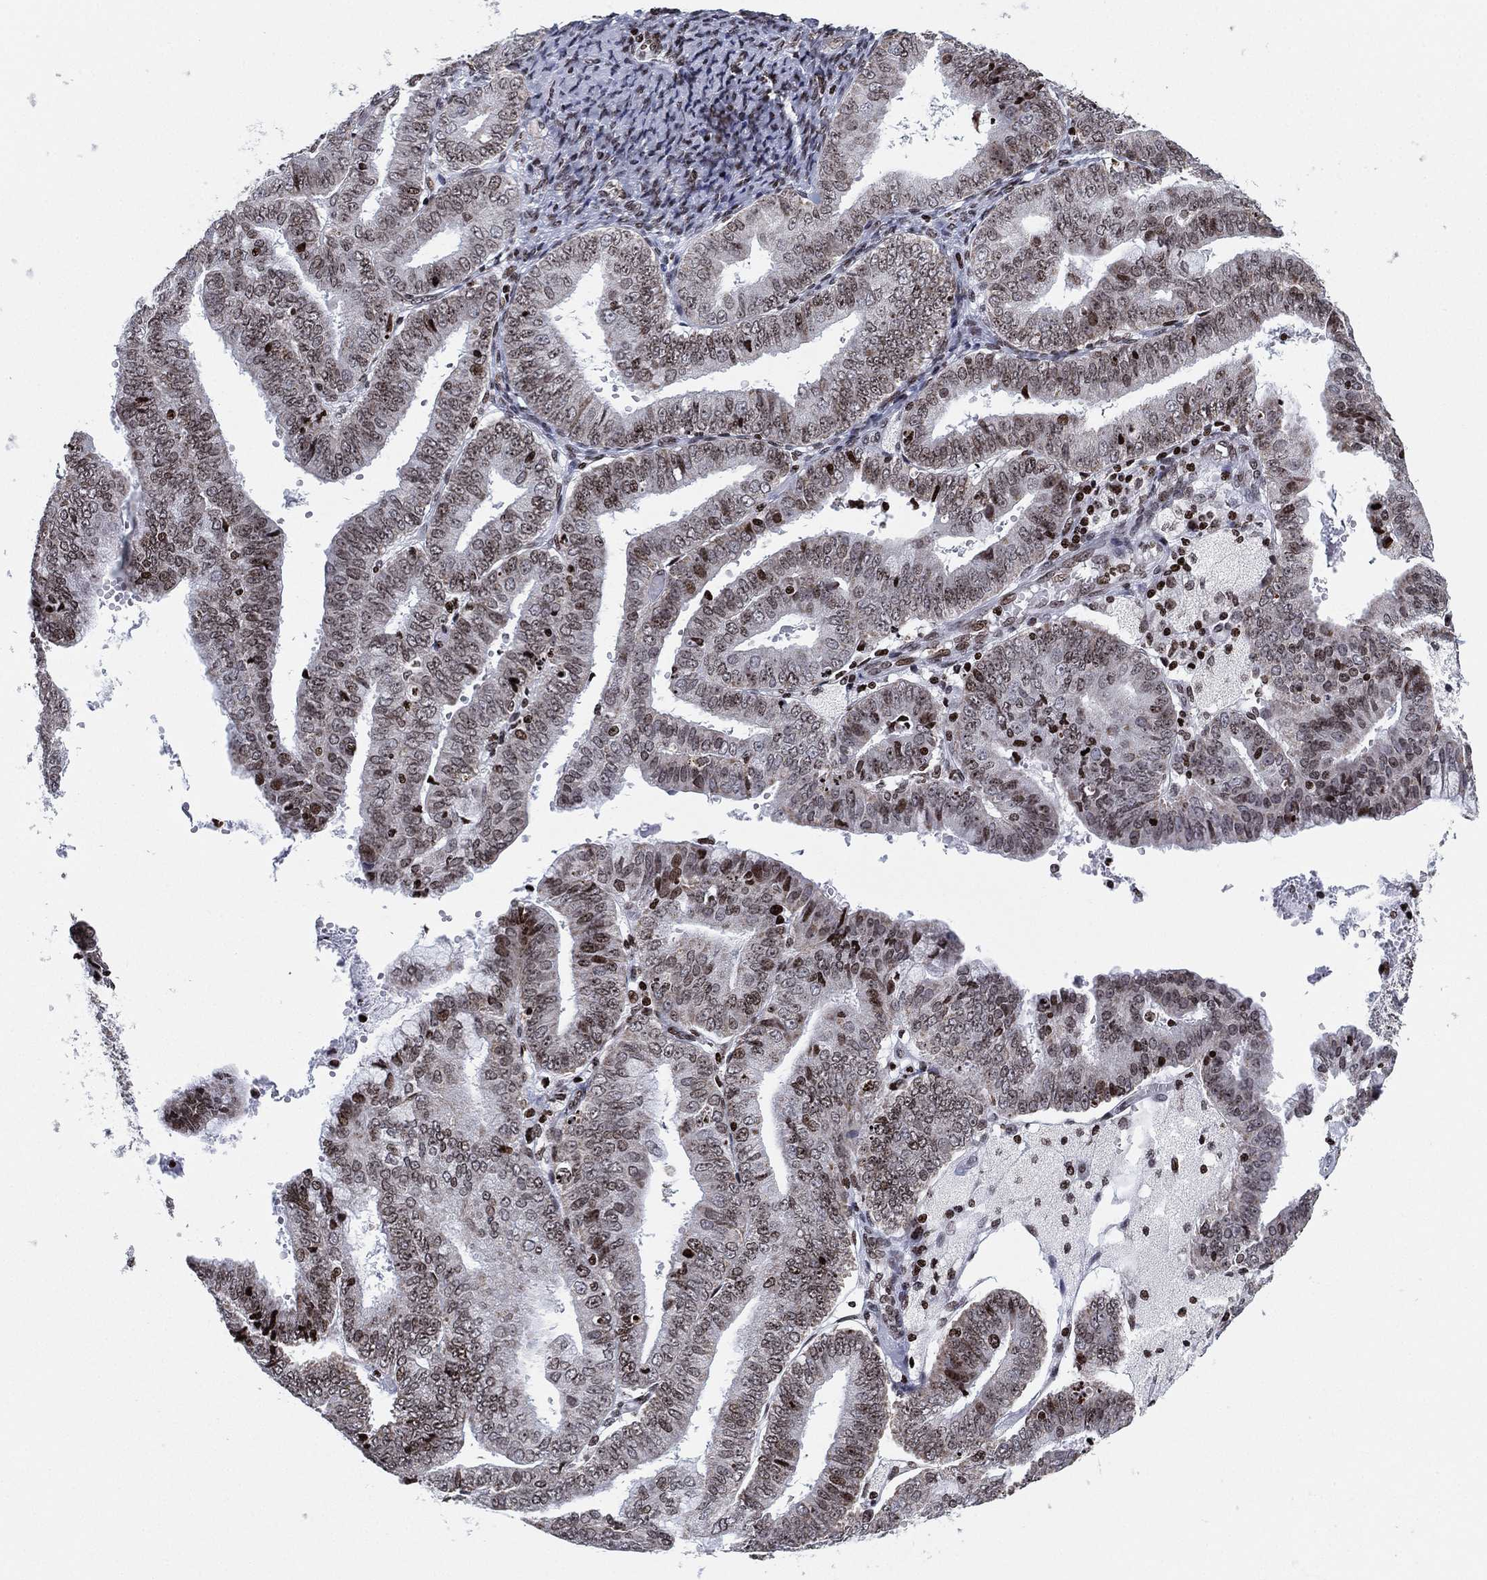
{"staining": {"intensity": "weak", "quantity": "<25%", "location": "nuclear"}, "tissue": "endometrial cancer", "cell_type": "Tumor cells", "image_type": "cancer", "snomed": [{"axis": "morphology", "description": "Adenocarcinoma, NOS"}, {"axis": "topography", "description": "Endometrium"}], "caption": "Immunohistochemistry of human endometrial cancer (adenocarcinoma) demonstrates no staining in tumor cells. The staining was performed using DAB (3,3'-diaminobenzidine) to visualize the protein expression in brown, while the nuclei were stained in blue with hematoxylin (Magnification: 20x).", "gene": "MFSD14A", "patient": {"sex": "female", "age": 63}}